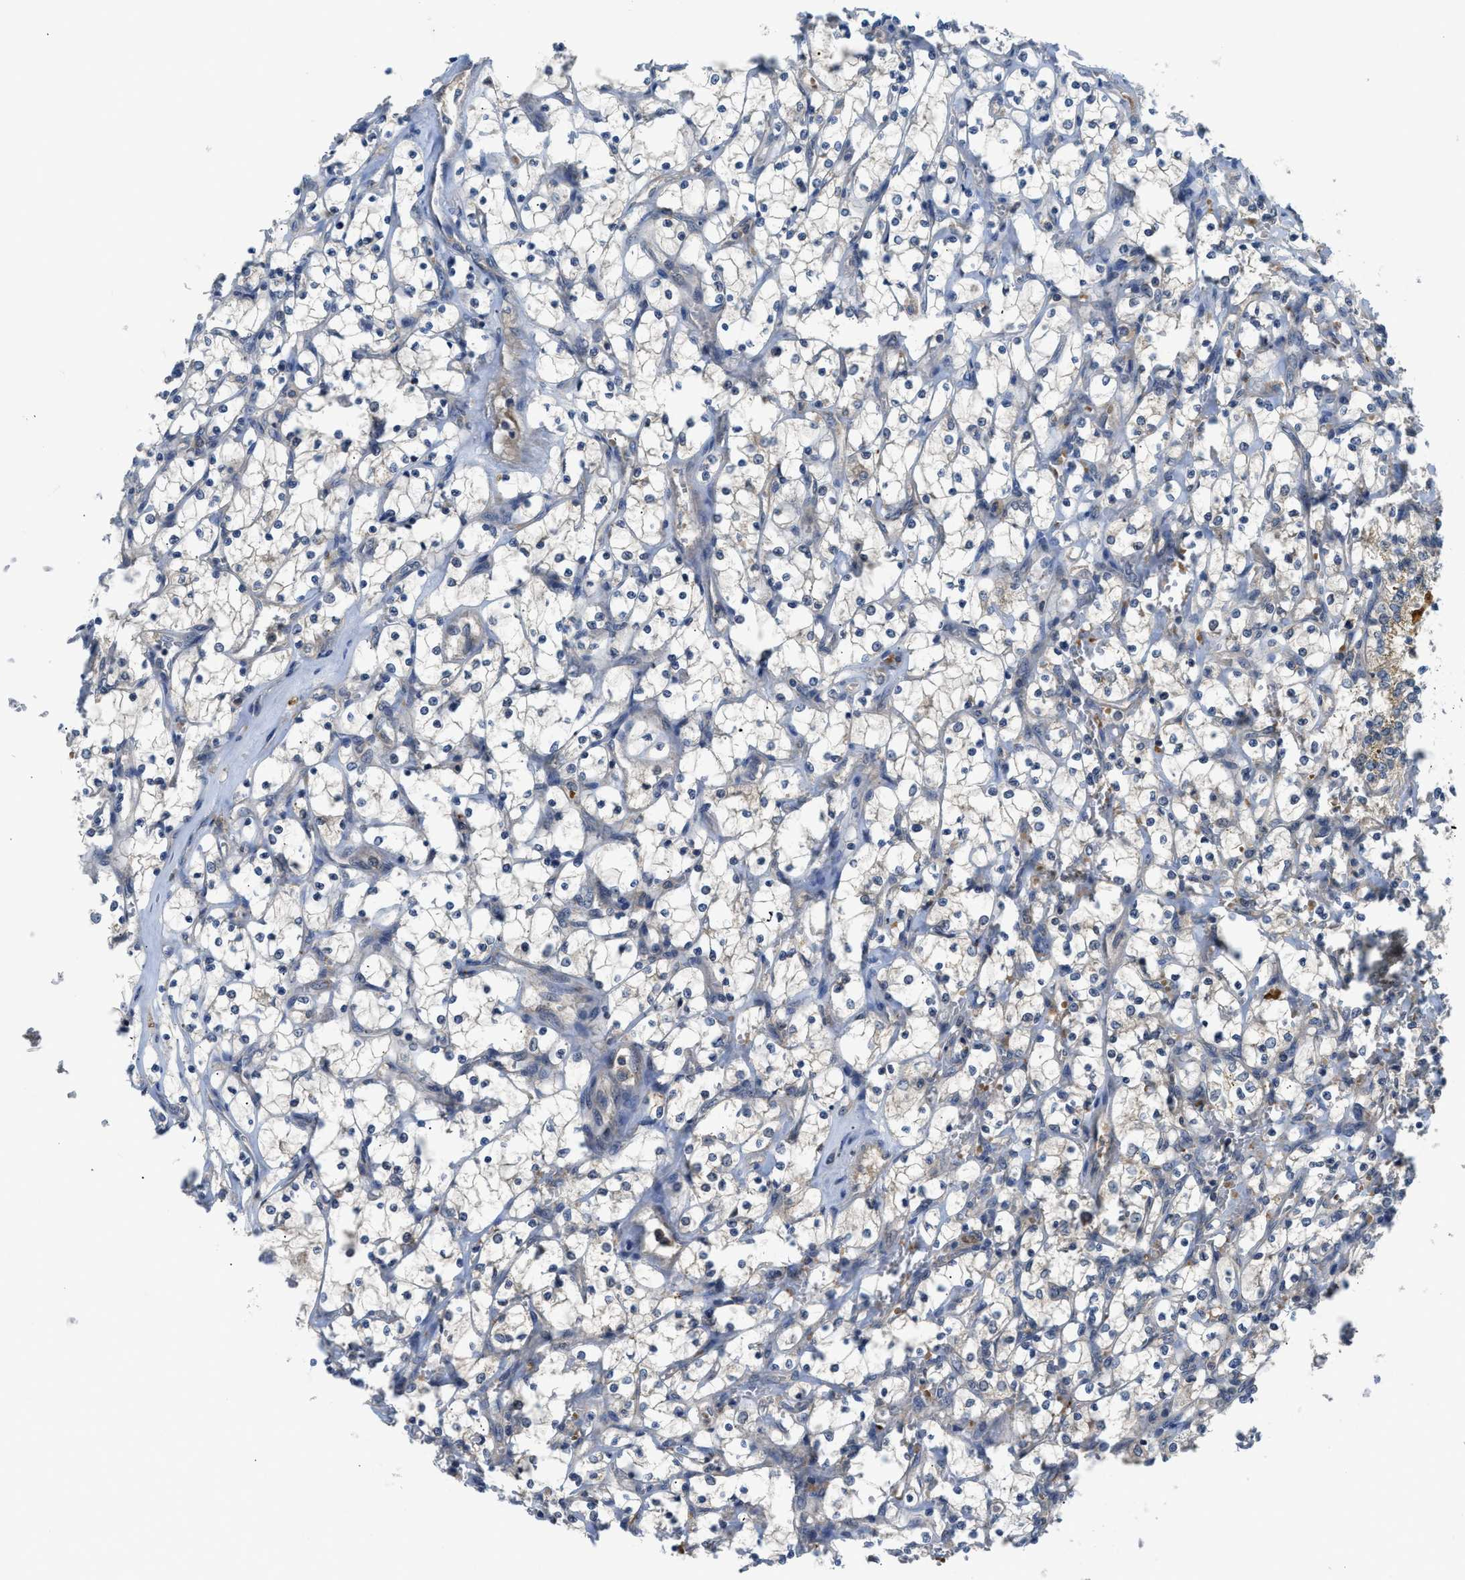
{"staining": {"intensity": "negative", "quantity": "none", "location": "none"}, "tissue": "renal cancer", "cell_type": "Tumor cells", "image_type": "cancer", "snomed": [{"axis": "morphology", "description": "Adenocarcinoma, NOS"}, {"axis": "topography", "description": "Kidney"}], "caption": "Immunohistochemical staining of human renal adenocarcinoma reveals no significant expression in tumor cells. (DAB immunohistochemistry, high magnification).", "gene": "PDE7A", "patient": {"sex": "female", "age": 69}}